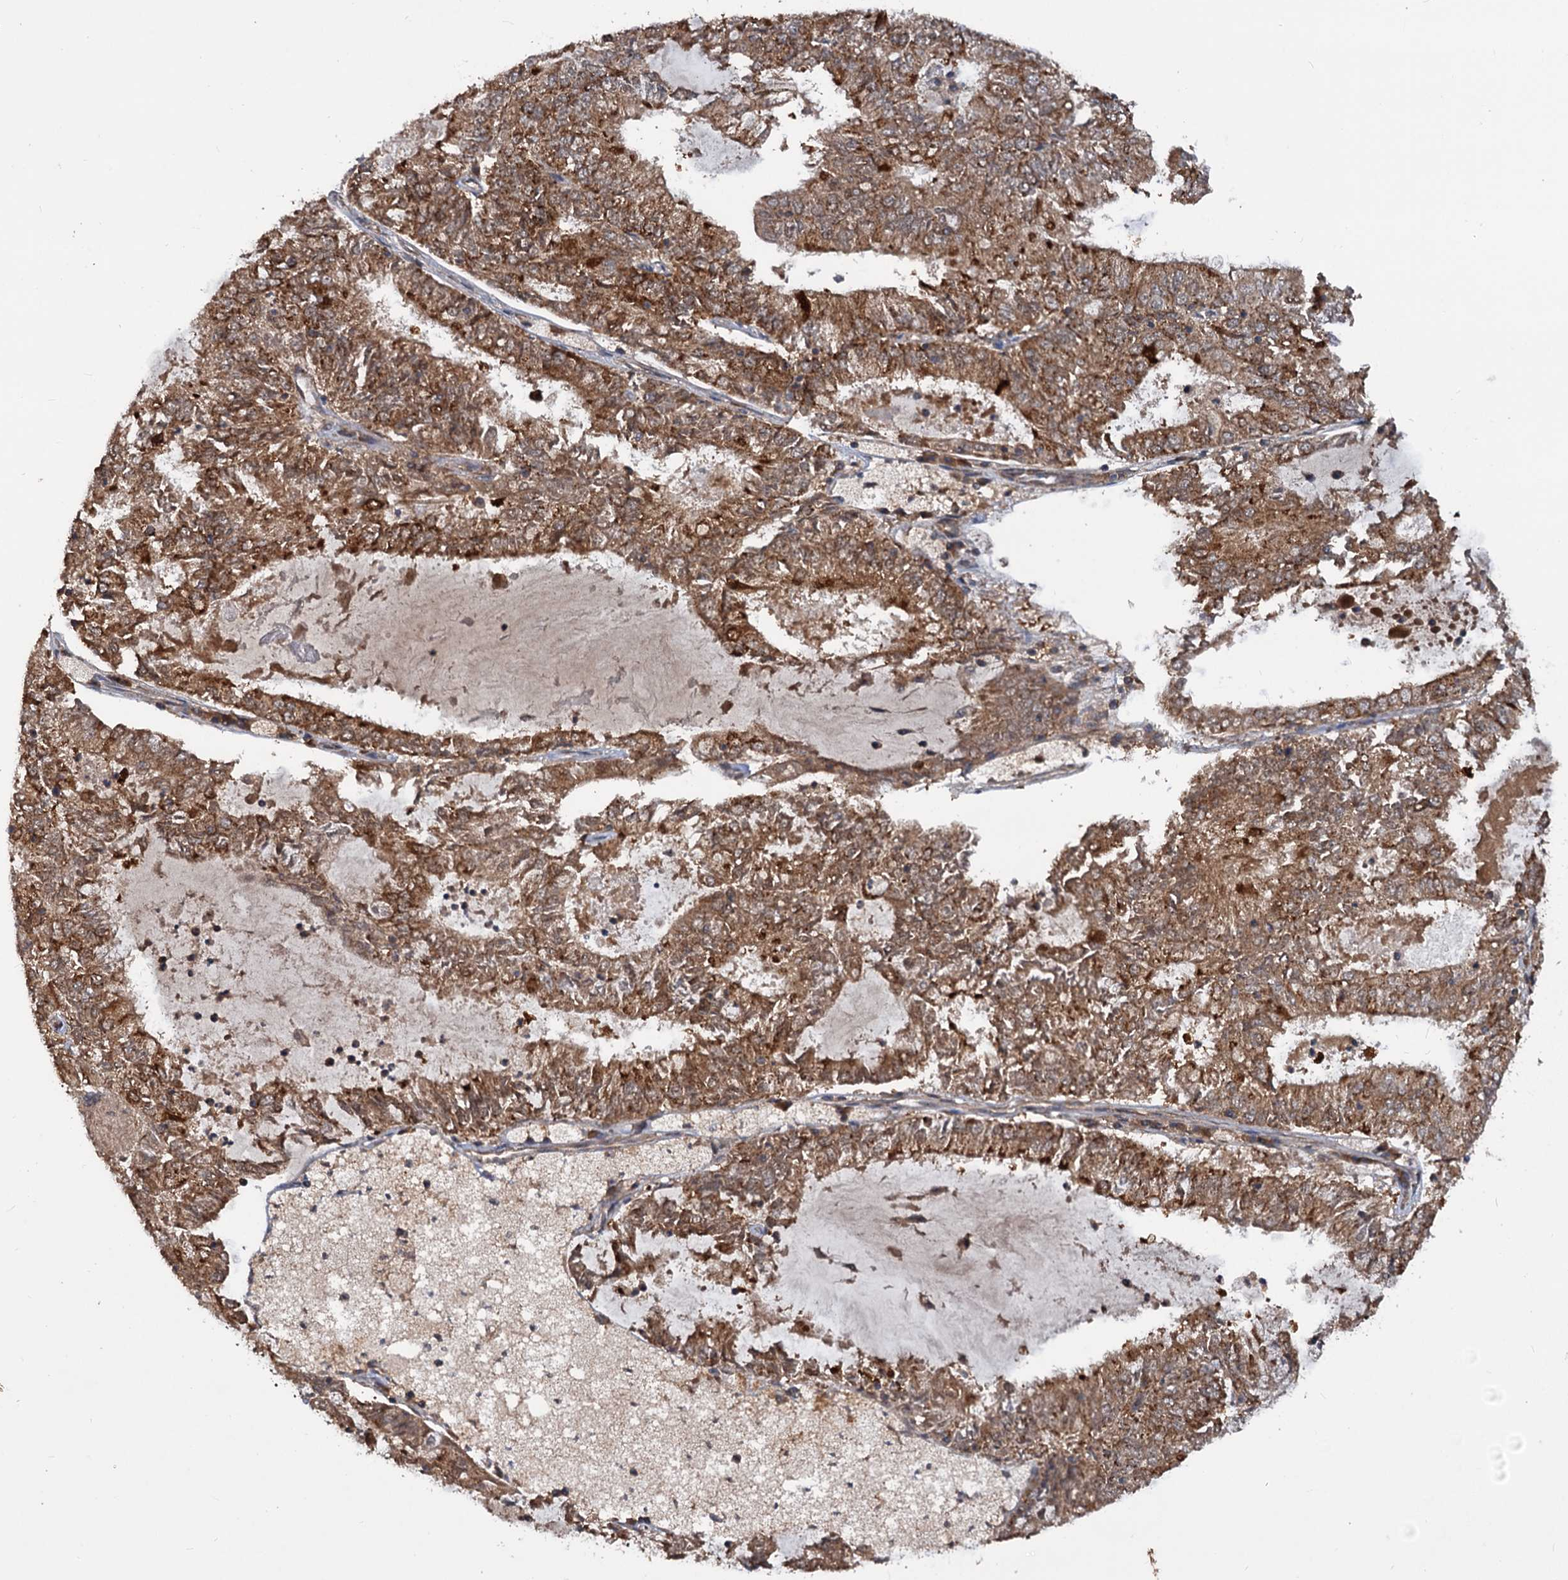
{"staining": {"intensity": "moderate", "quantity": ">75%", "location": "cytoplasmic/membranous"}, "tissue": "endometrial cancer", "cell_type": "Tumor cells", "image_type": "cancer", "snomed": [{"axis": "morphology", "description": "Adenocarcinoma, NOS"}, {"axis": "topography", "description": "Endometrium"}], "caption": "Endometrial cancer stained for a protein shows moderate cytoplasmic/membranous positivity in tumor cells.", "gene": "CEP76", "patient": {"sex": "female", "age": 57}}